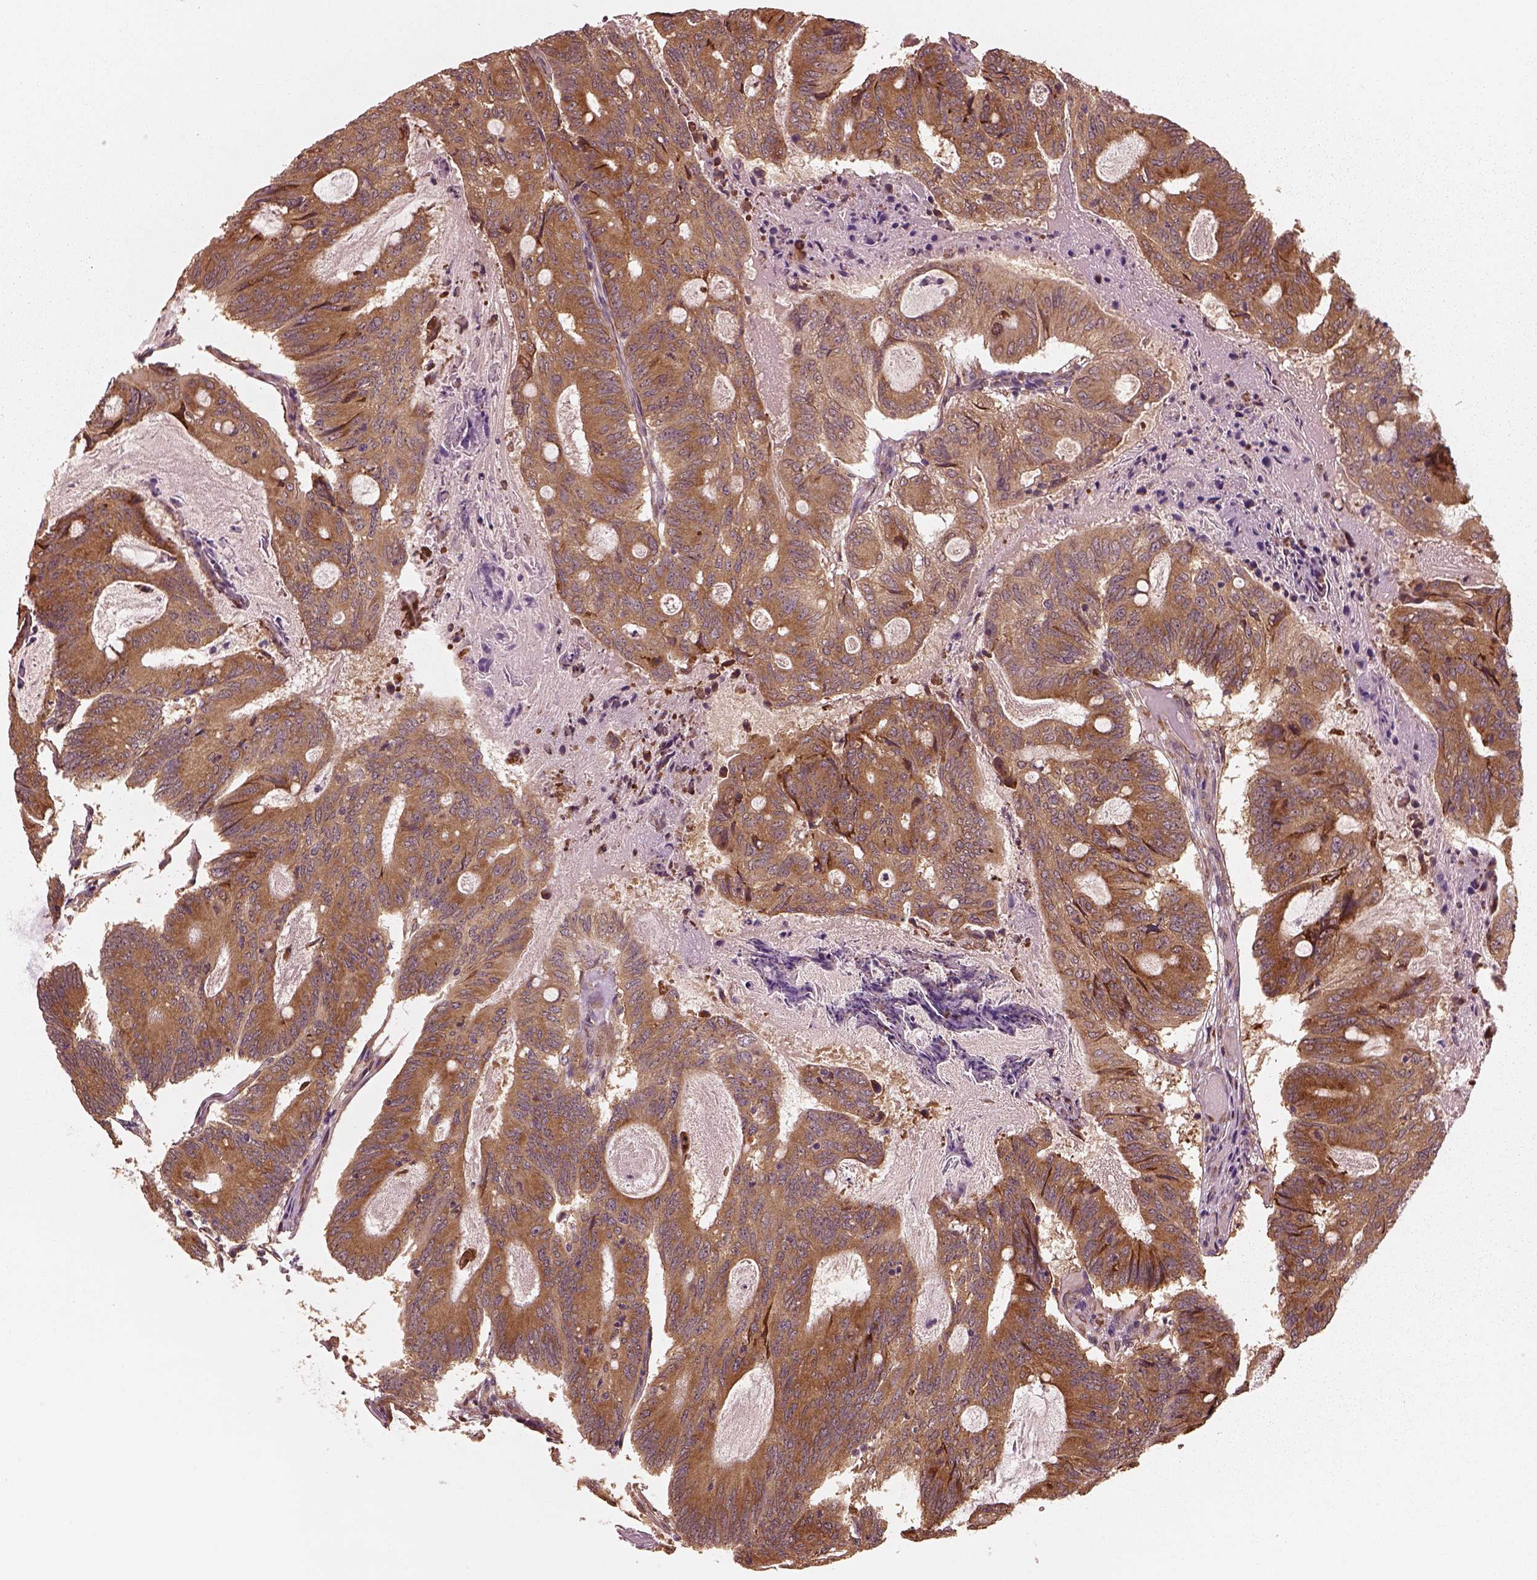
{"staining": {"intensity": "moderate", "quantity": ">75%", "location": "cytoplasmic/membranous"}, "tissue": "colorectal cancer", "cell_type": "Tumor cells", "image_type": "cancer", "snomed": [{"axis": "morphology", "description": "Adenocarcinoma, NOS"}, {"axis": "topography", "description": "Colon"}], "caption": "Colorectal adenocarcinoma was stained to show a protein in brown. There is medium levels of moderate cytoplasmic/membranous staining in about >75% of tumor cells.", "gene": "RPS5", "patient": {"sex": "female", "age": 70}}